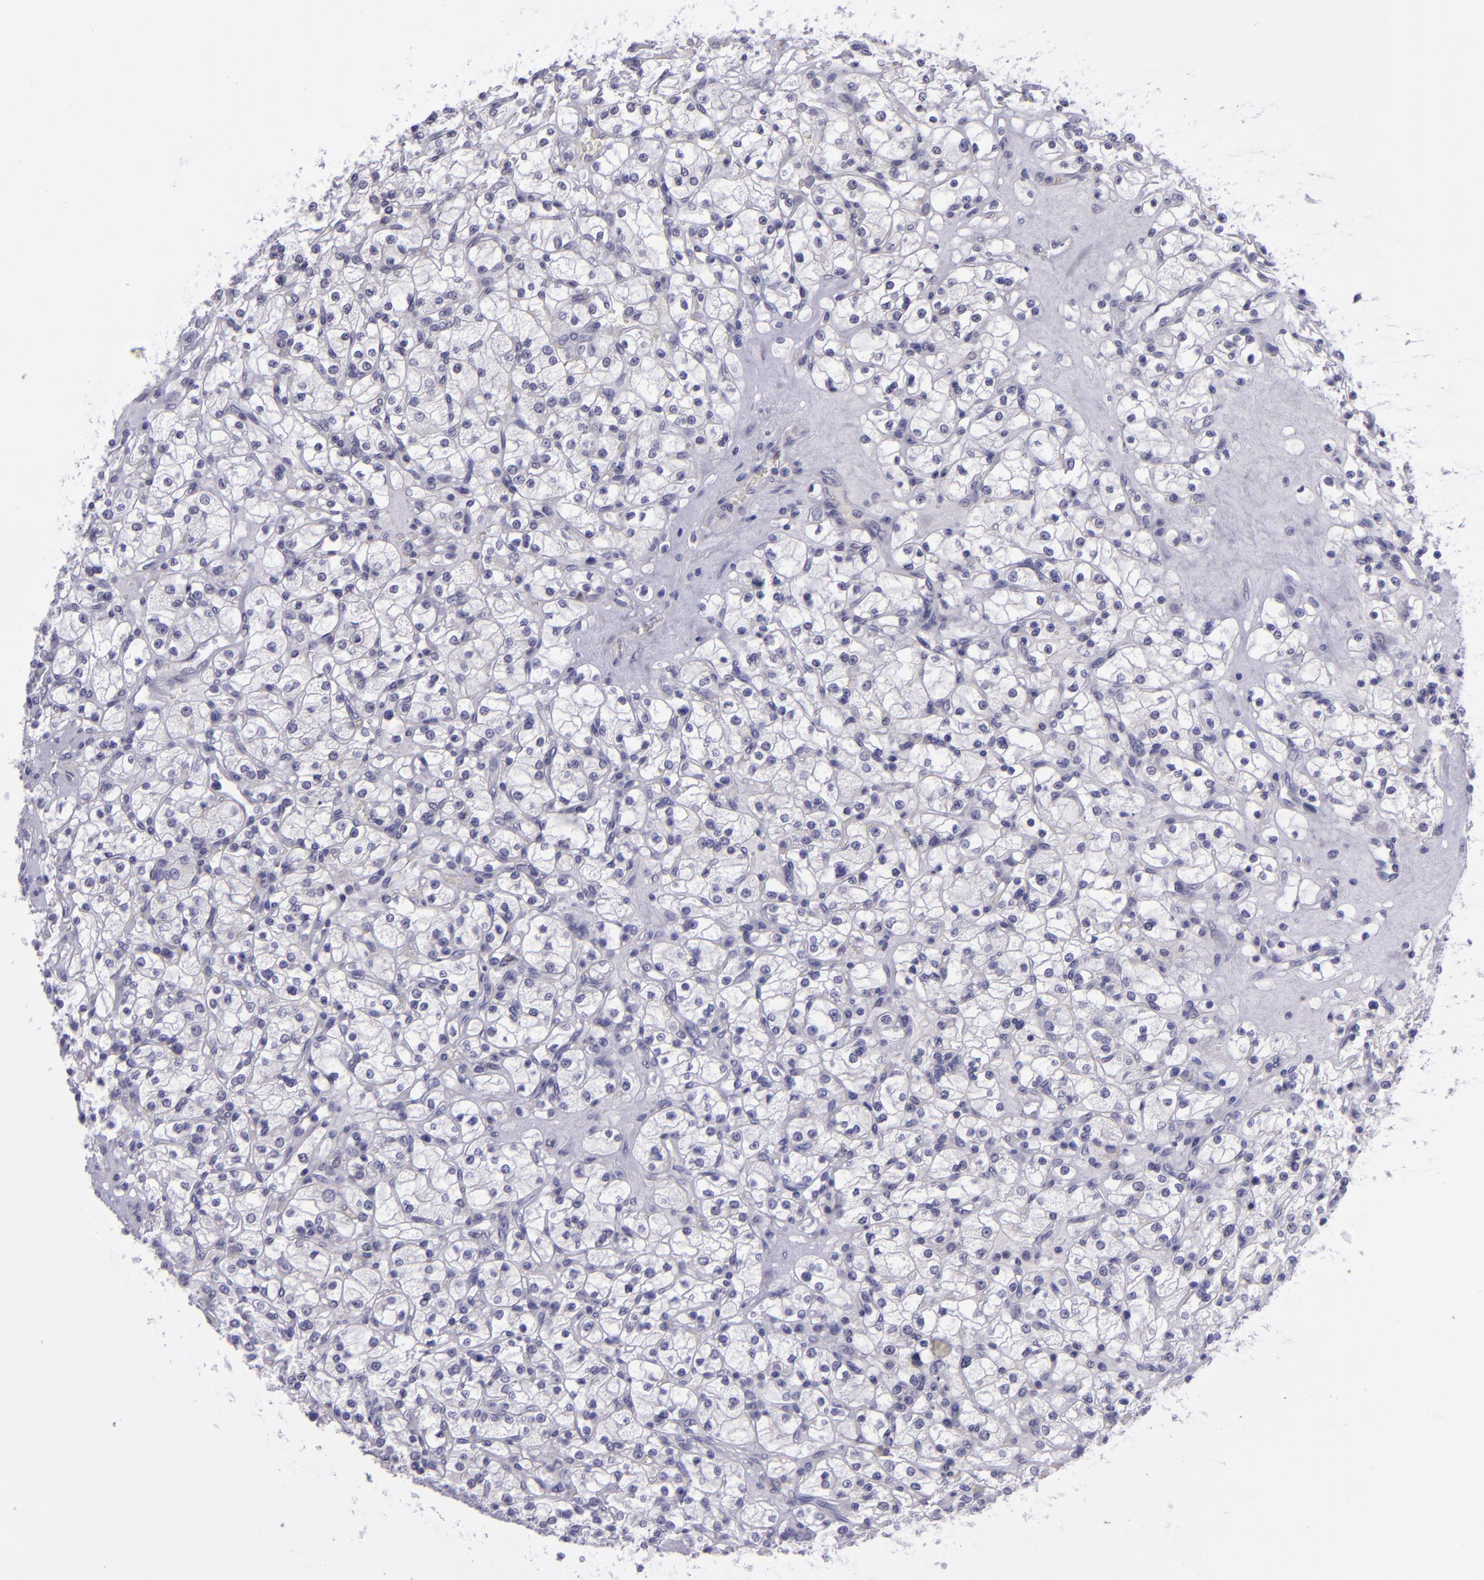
{"staining": {"intensity": "negative", "quantity": "none", "location": "none"}, "tissue": "renal cancer", "cell_type": "Tumor cells", "image_type": "cancer", "snomed": [{"axis": "morphology", "description": "Adenocarcinoma, NOS"}, {"axis": "topography", "description": "Kidney"}], "caption": "Human renal cancer stained for a protein using immunohistochemistry demonstrates no expression in tumor cells.", "gene": "POU2F2", "patient": {"sex": "female", "age": 83}}